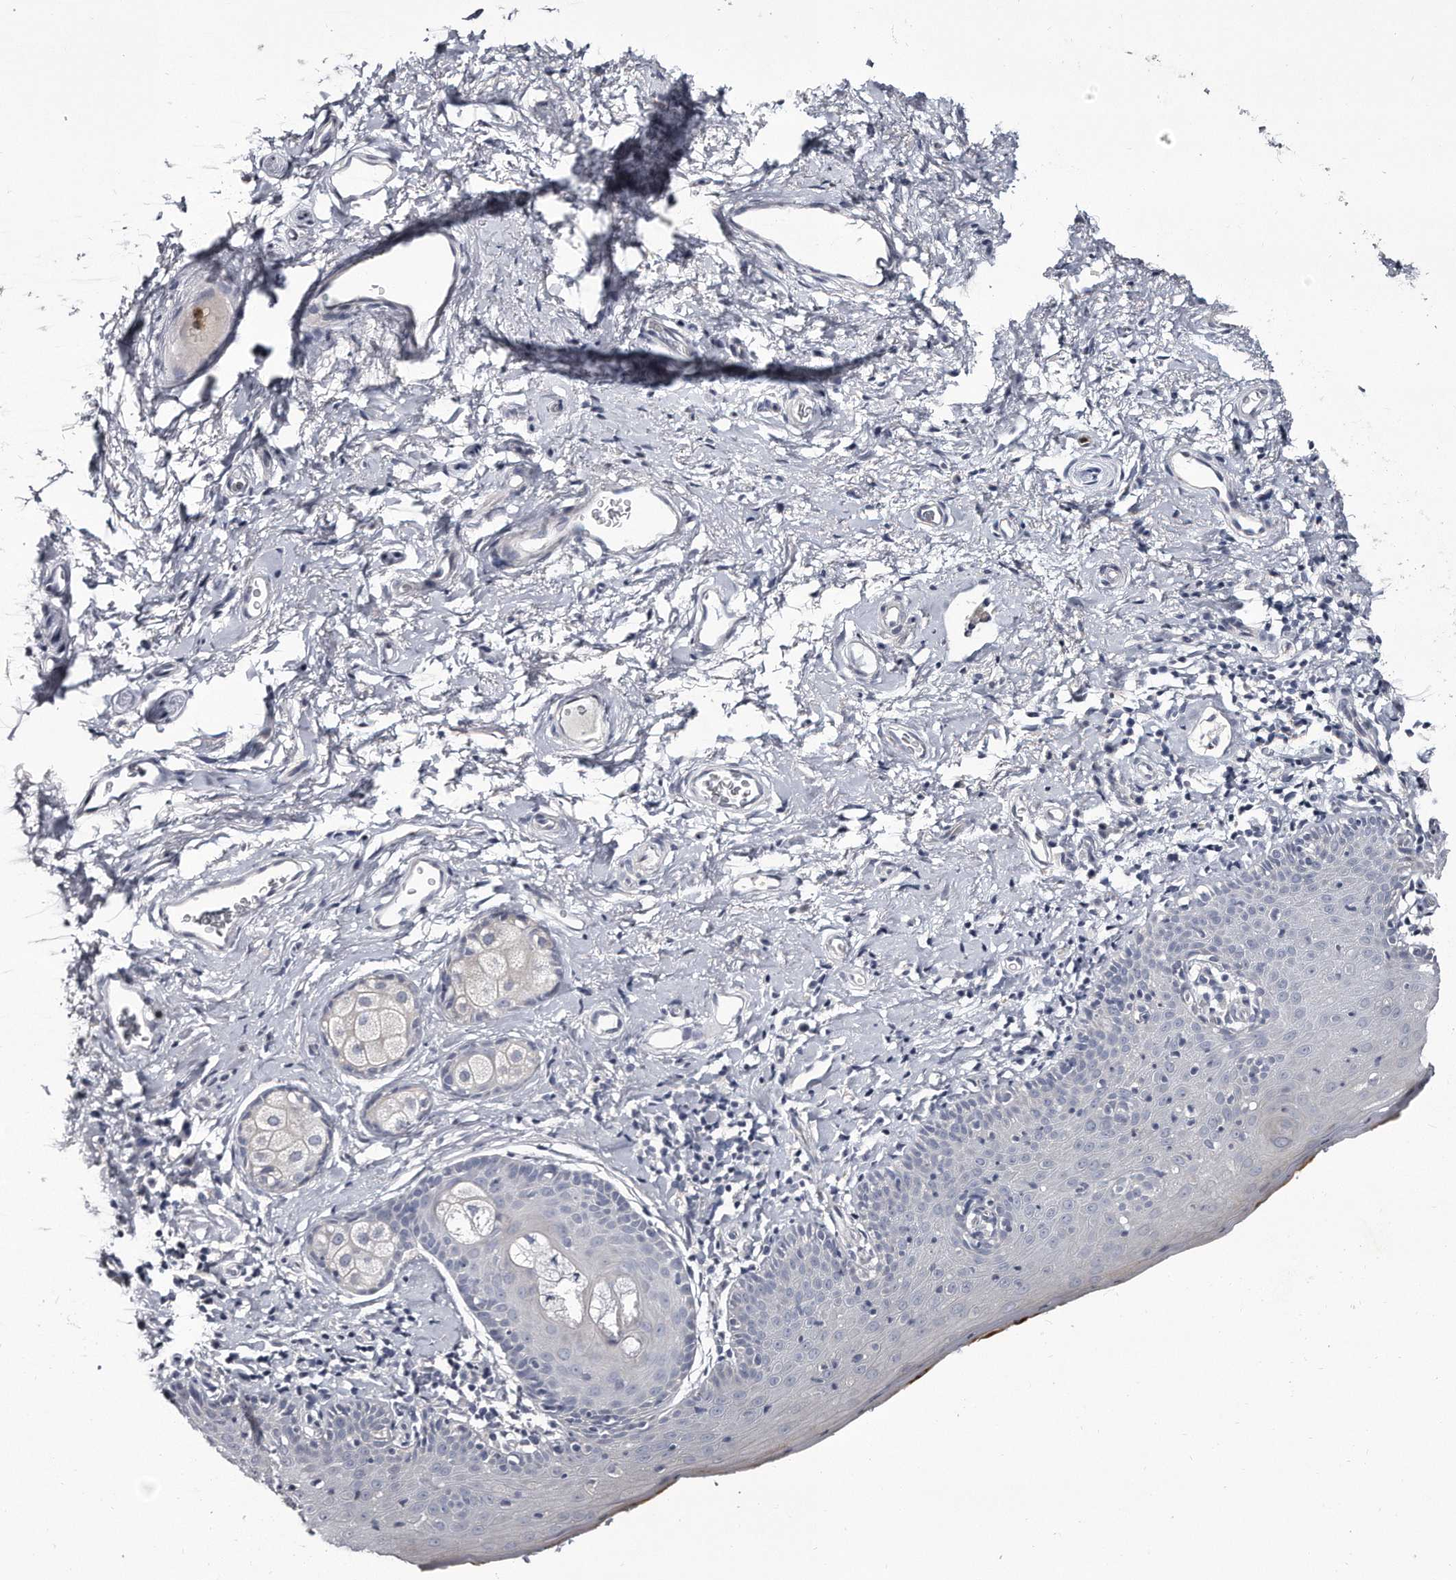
{"staining": {"intensity": "negative", "quantity": "none", "location": "none"}, "tissue": "skin", "cell_type": "Epidermal cells", "image_type": "normal", "snomed": [{"axis": "morphology", "description": "Normal tissue, NOS"}, {"axis": "topography", "description": "Vulva"}], "caption": "Protein analysis of normal skin reveals no significant staining in epidermal cells.", "gene": "GAPVD1", "patient": {"sex": "female", "age": 66}}